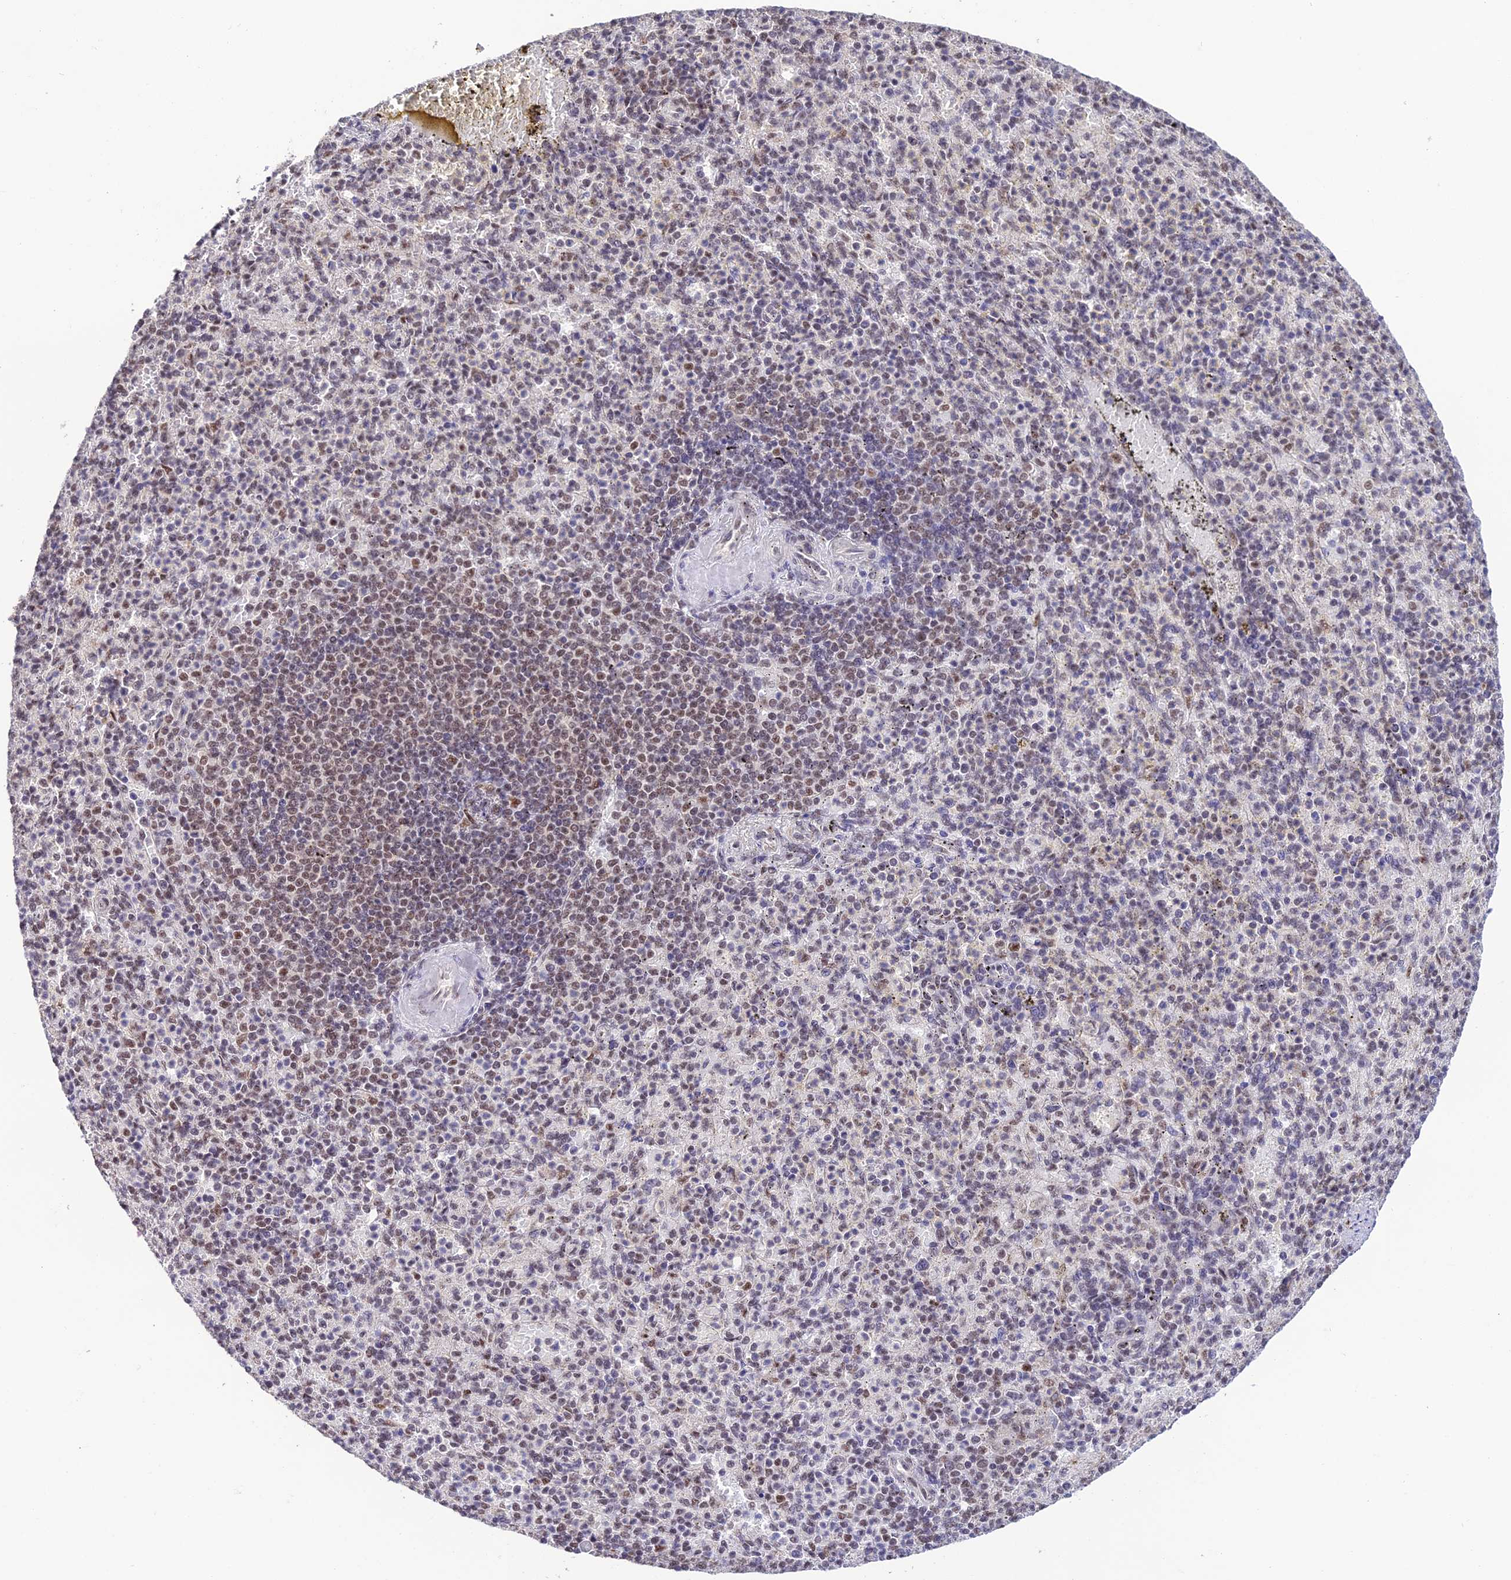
{"staining": {"intensity": "moderate", "quantity": "25%-75%", "location": "nuclear"}, "tissue": "spleen", "cell_type": "Cells in red pulp", "image_type": "normal", "snomed": [{"axis": "morphology", "description": "Normal tissue, NOS"}, {"axis": "topography", "description": "Spleen"}], "caption": "Protein expression analysis of benign human spleen reveals moderate nuclear staining in about 25%-75% of cells in red pulp. Nuclei are stained in blue.", "gene": "THOC7", "patient": {"sex": "female", "age": 74}}